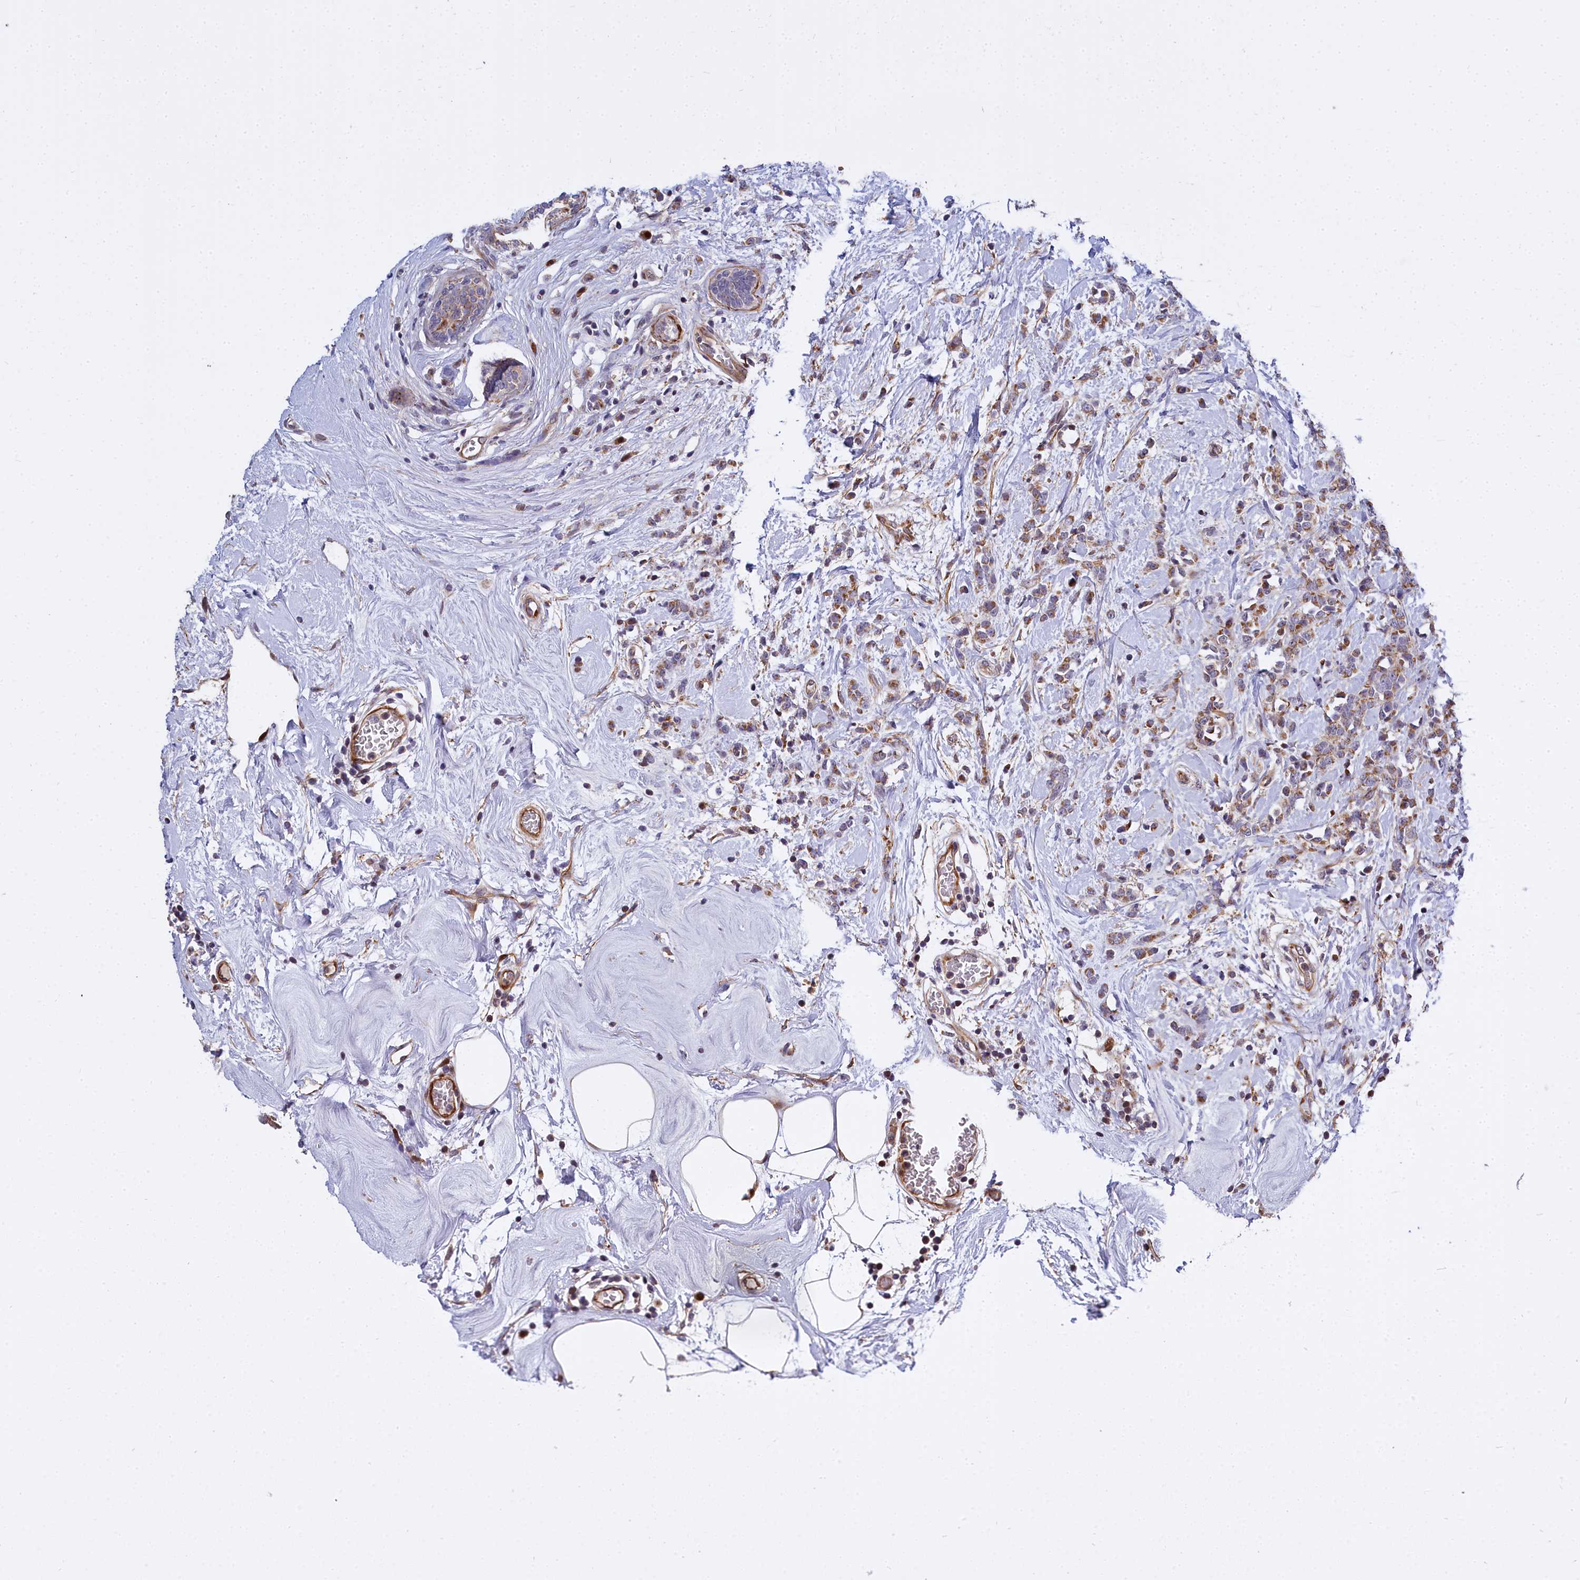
{"staining": {"intensity": "moderate", "quantity": ">75%", "location": "cytoplasmic/membranous"}, "tissue": "breast cancer", "cell_type": "Tumor cells", "image_type": "cancer", "snomed": [{"axis": "morphology", "description": "Lobular carcinoma"}, {"axis": "topography", "description": "Breast"}], "caption": "Protein expression by IHC reveals moderate cytoplasmic/membranous staining in approximately >75% of tumor cells in breast cancer (lobular carcinoma). Immunohistochemistry stains the protein in brown and the nuclei are stained blue.", "gene": "MRPS11", "patient": {"sex": "female", "age": 58}}